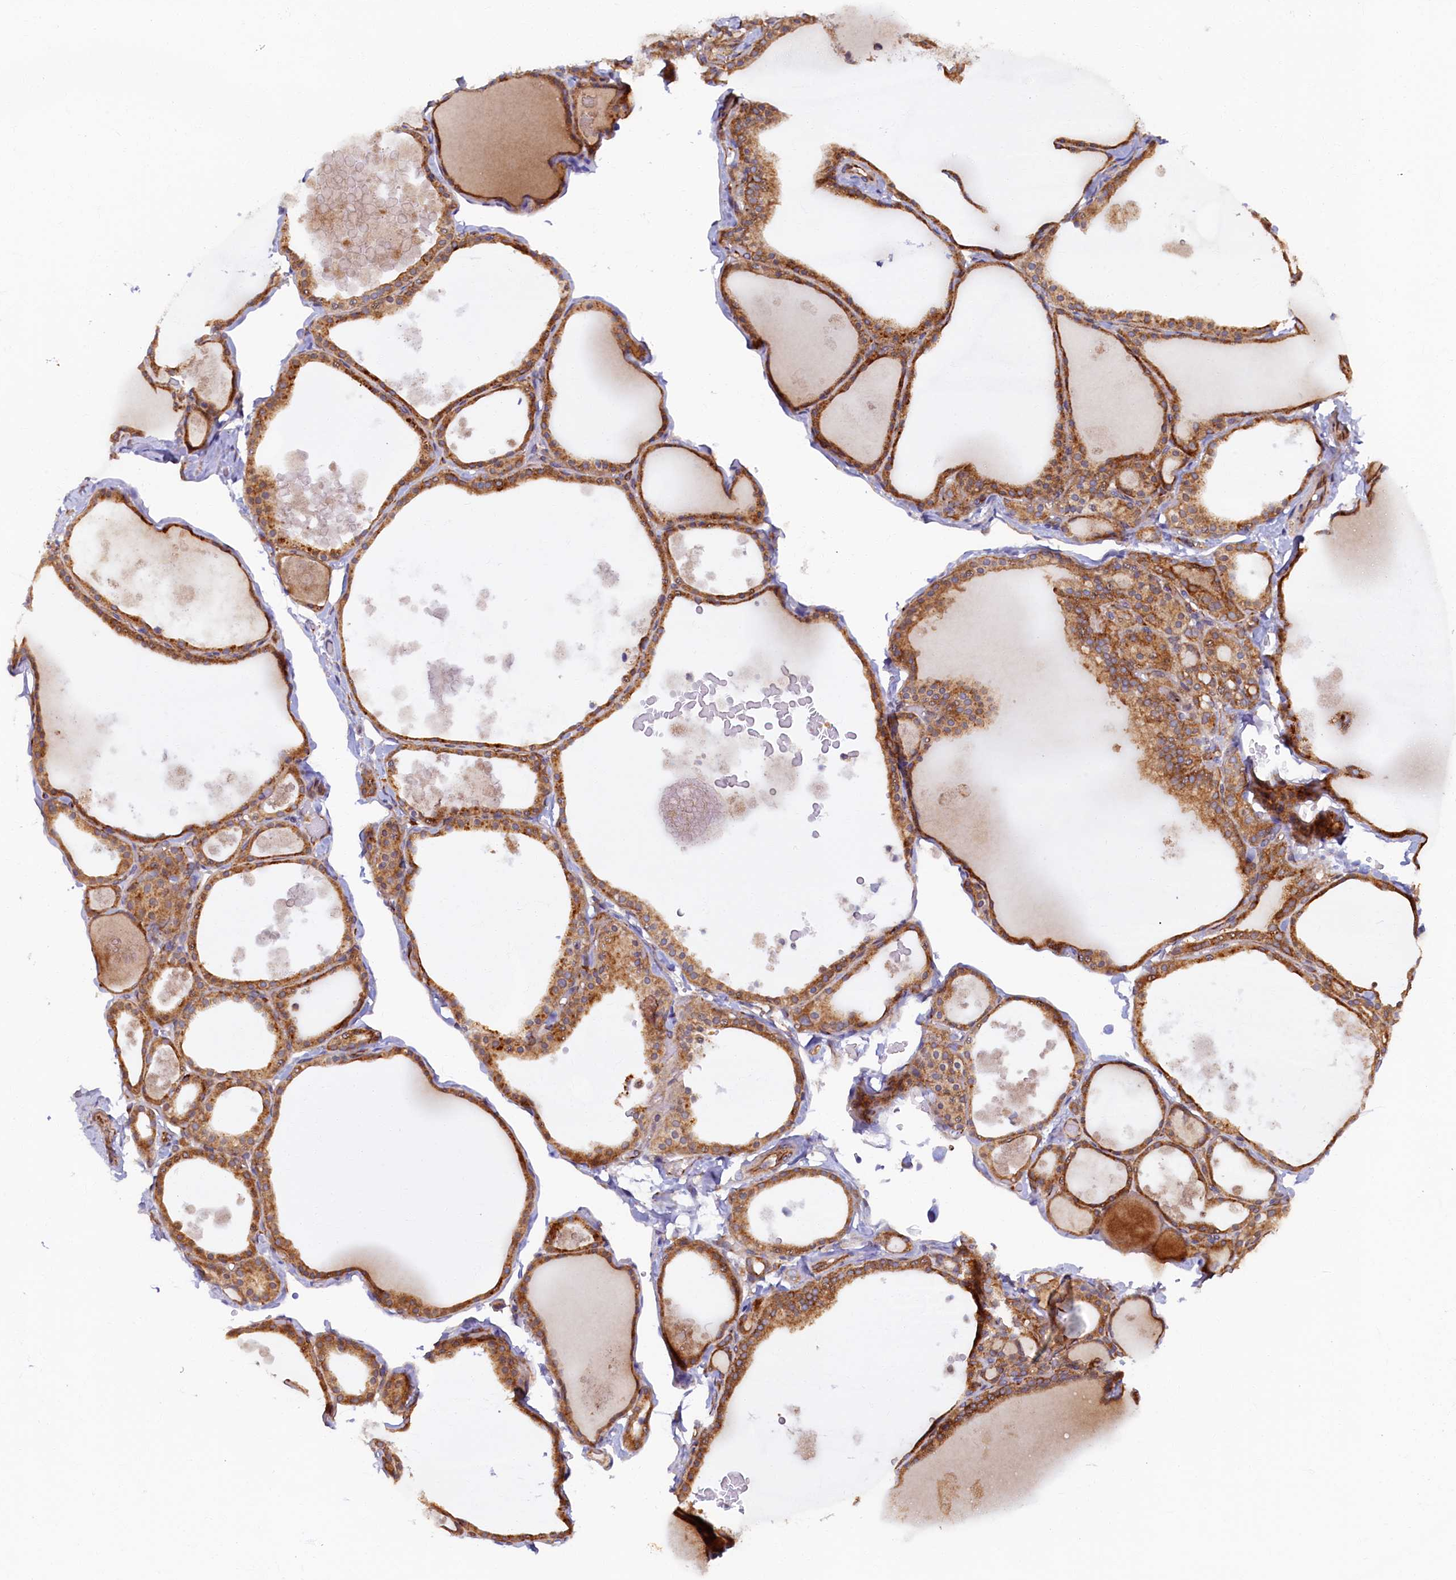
{"staining": {"intensity": "moderate", "quantity": ">75%", "location": "cytoplasmic/membranous"}, "tissue": "thyroid gland", "cell_type": "Glandular cells", "image_type": "normal", "snomed": [{"axis": "morphology", "description": "Normal tissue, NOS"}, {"axis": "topography", "description": "Thyroid gland"}], "caption": "Approximately >75% of glandular cells in normal thyroid gland exhibit moderate cytoplasmic/membranous protein expression as visualized by brown immunohistochemical staining.", "gene": "STX12", "patient": {"sex": "male", "age": 56}}